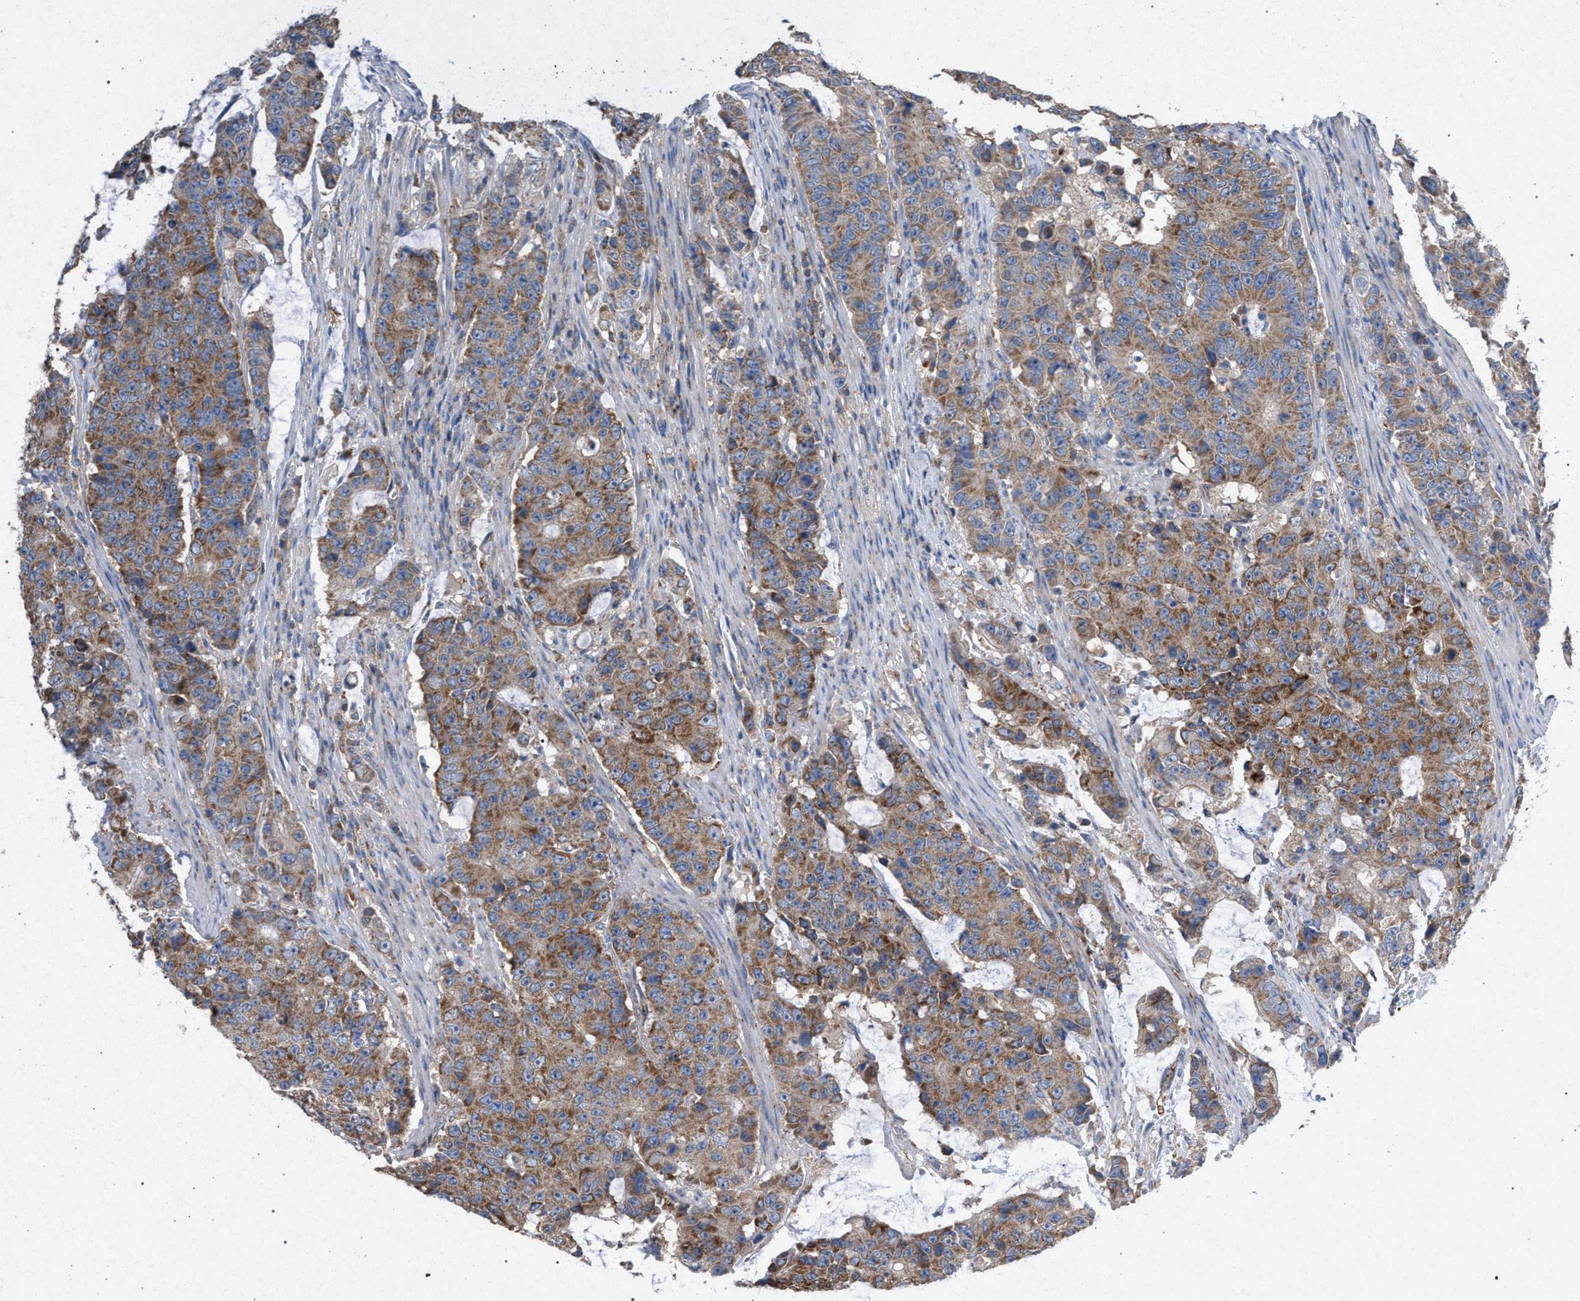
{"staining": {"intensity": "moderate", "quantity": ">75%", "location": "cytoplasmic/membranous"}, "tissue": "colorectal cancer", "cell_type": "Tumor cells", "image_type": "cancer", "snomed": [{"axis": "morphology", "description": "Adenocarcinoma, NOS"}, {"axis": "topography", "description": "Colon"}], "caption": "Immunohistochemistry histopathology image of neoplastic tissue: human colorectal cancer (adenocarcinoma) stained using immunohistochemistry (IHC) demonstrates medium levels of moderate protein expression localized specifically in the cytoplasmic/membranous of tumor cells, appearing as a cytoplasmic/membranous brown color.", "gene": "VPS13A", "patient": {"sex": "female", "age": 86}}